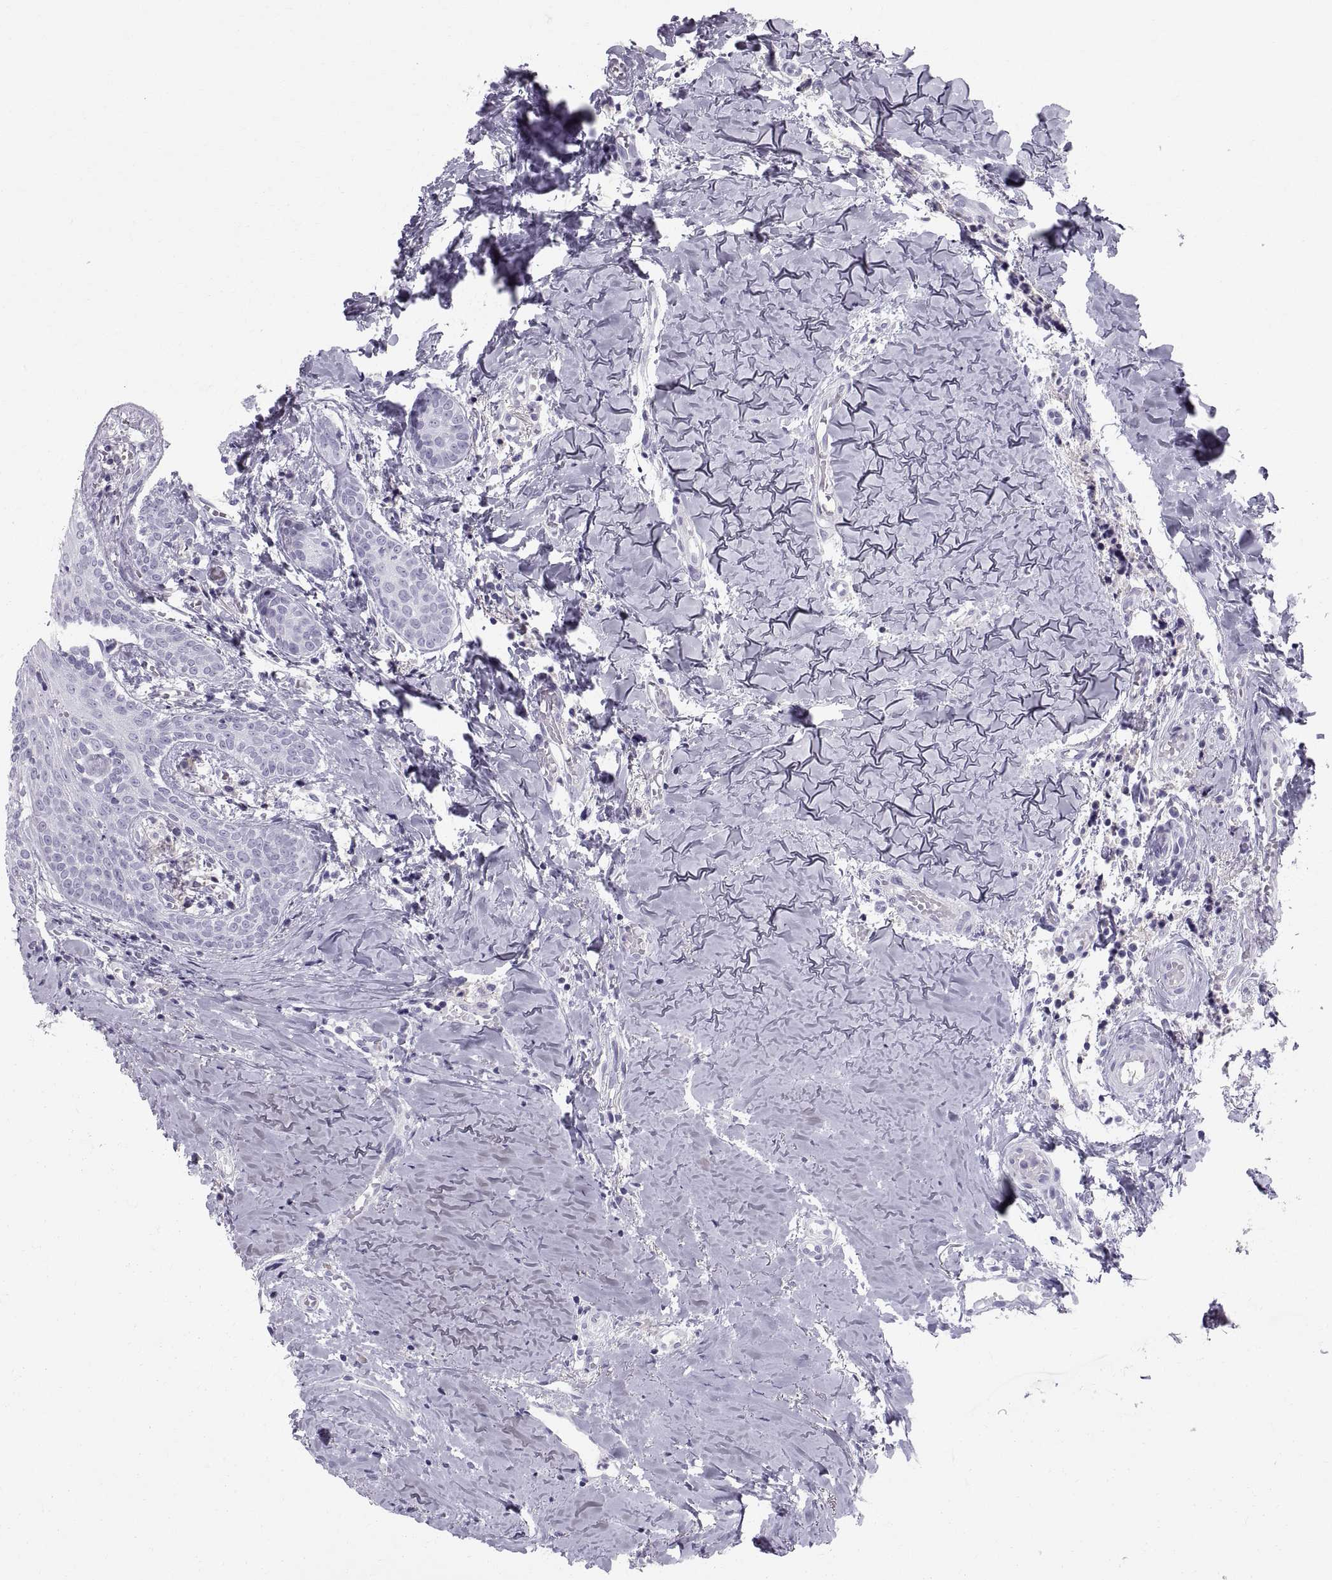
{"staining": {"intensity": "negative", "quantity": "none", "location": "none"}, "tissue": "head and neck cancer", "cell_type": "Tumor cells", "image_type": "cancer", "snomed": [{"axis": "morphology", "description": "Normal tissue, NOS"}, {"axis": "morphology", "description": "Squamous cell carcinoma, NOS"}, {"axis": "topography", "description": "Oral tissue"}, {"axis": "topography", "description": "Salivary gland"}, {"axis": "topography", "description": "Head-Neck"}], "caption": "Tumor cells are negative for brown protein staining in head and neck cancer.", "gene": "SLC22A6", "patient": {"sex": "female", "age": 62}}